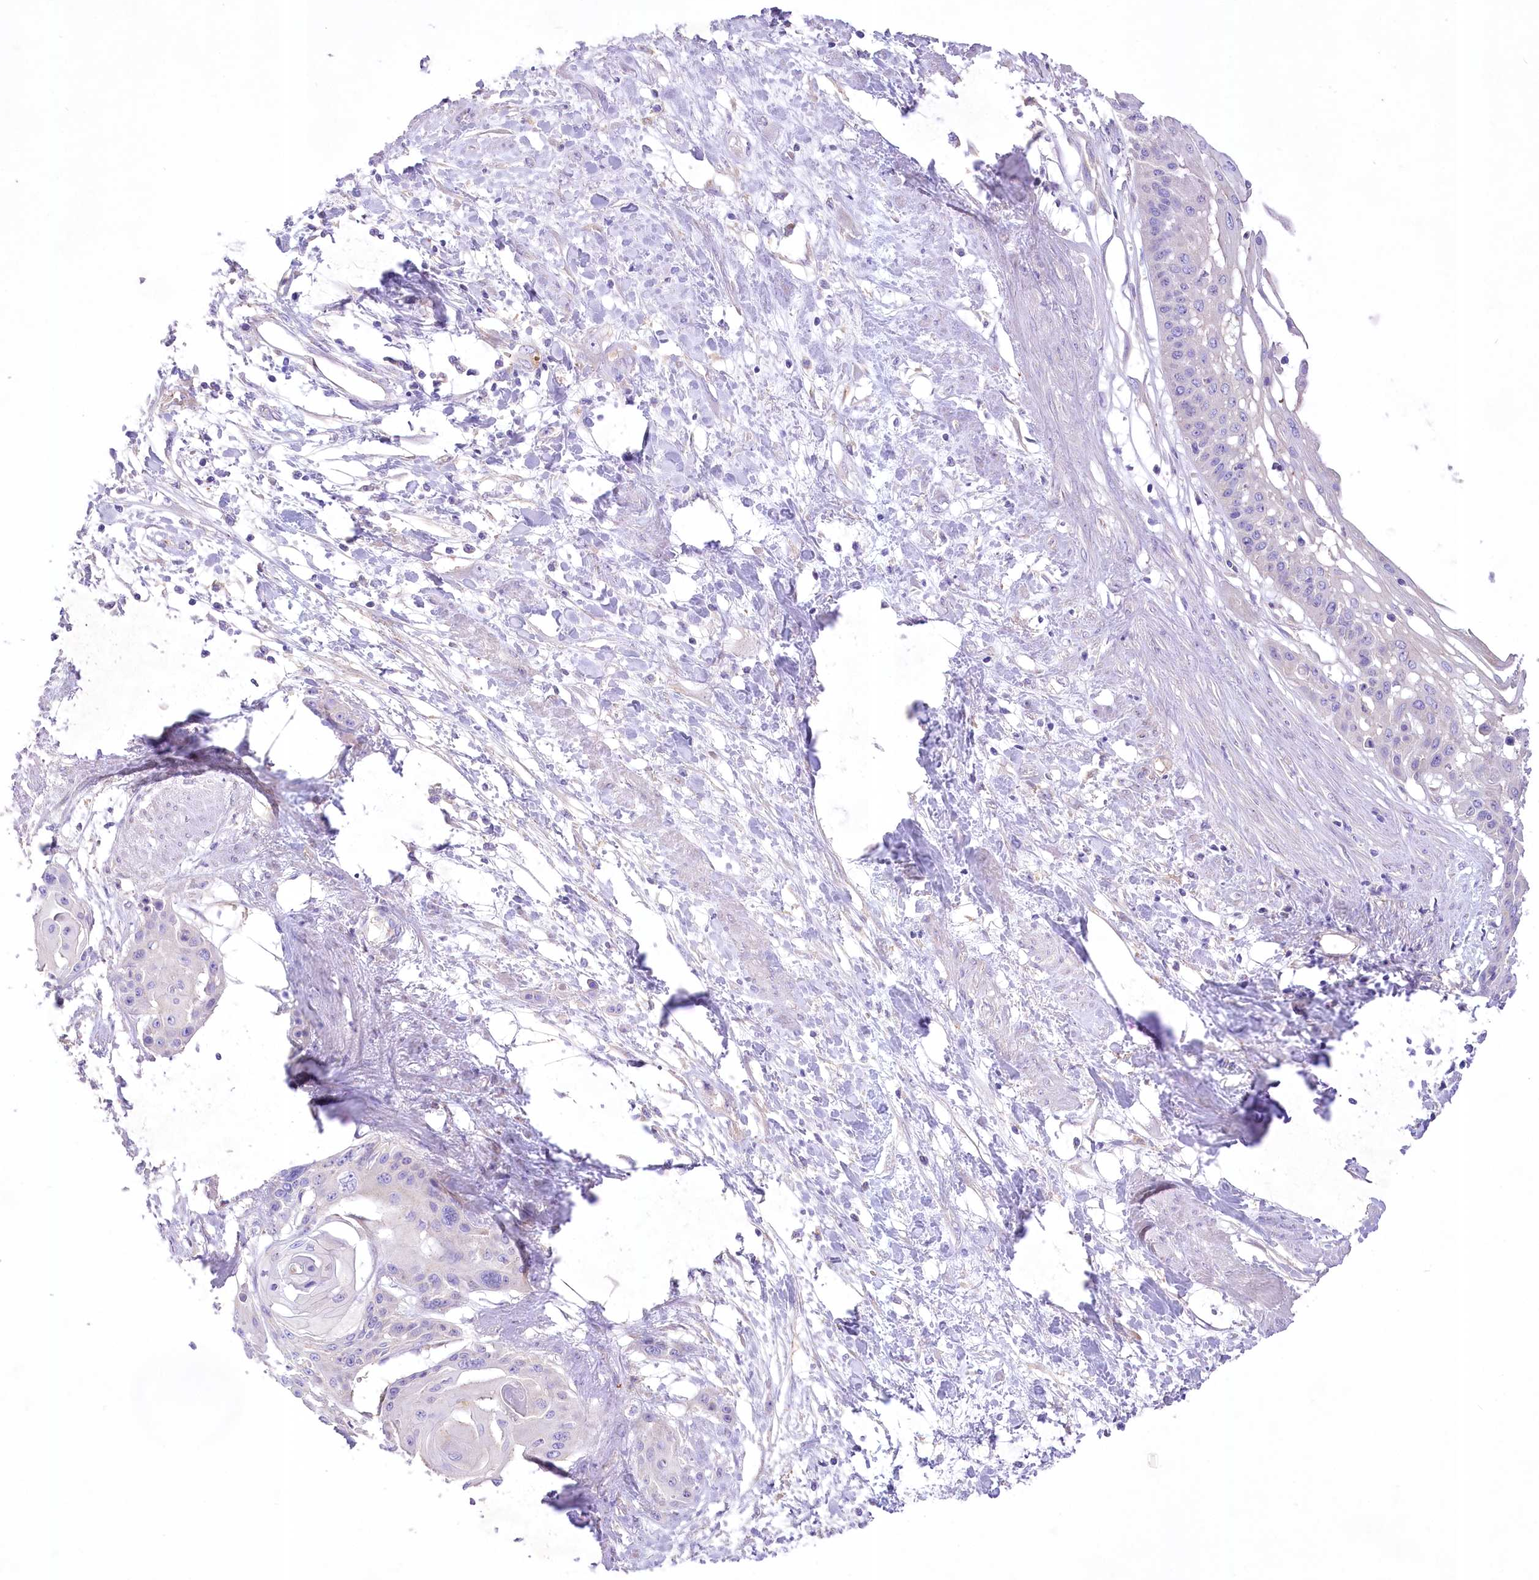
{"staining": {"intensity": "negative", "quantity": "none", "location": "none"}, "tissue": "cervical cancer", "cell_type": "Tumor cells", "image_type": "cancer", "snomed": [{"axis": "morphology", "description": "Squamous cell carcinoma, NOS"}, {"axis": "topography", "description": "Cervix"}], "caption": "This image is of cervical cancer (squamous cell carcinoma) stained with immunohistochemistry to label a protein in brown with the nuclei are counter-stained blue. There is no staining in tumor cells.", "gene": "PRSS53", "patient": {"sex": "female", "age": 57}}